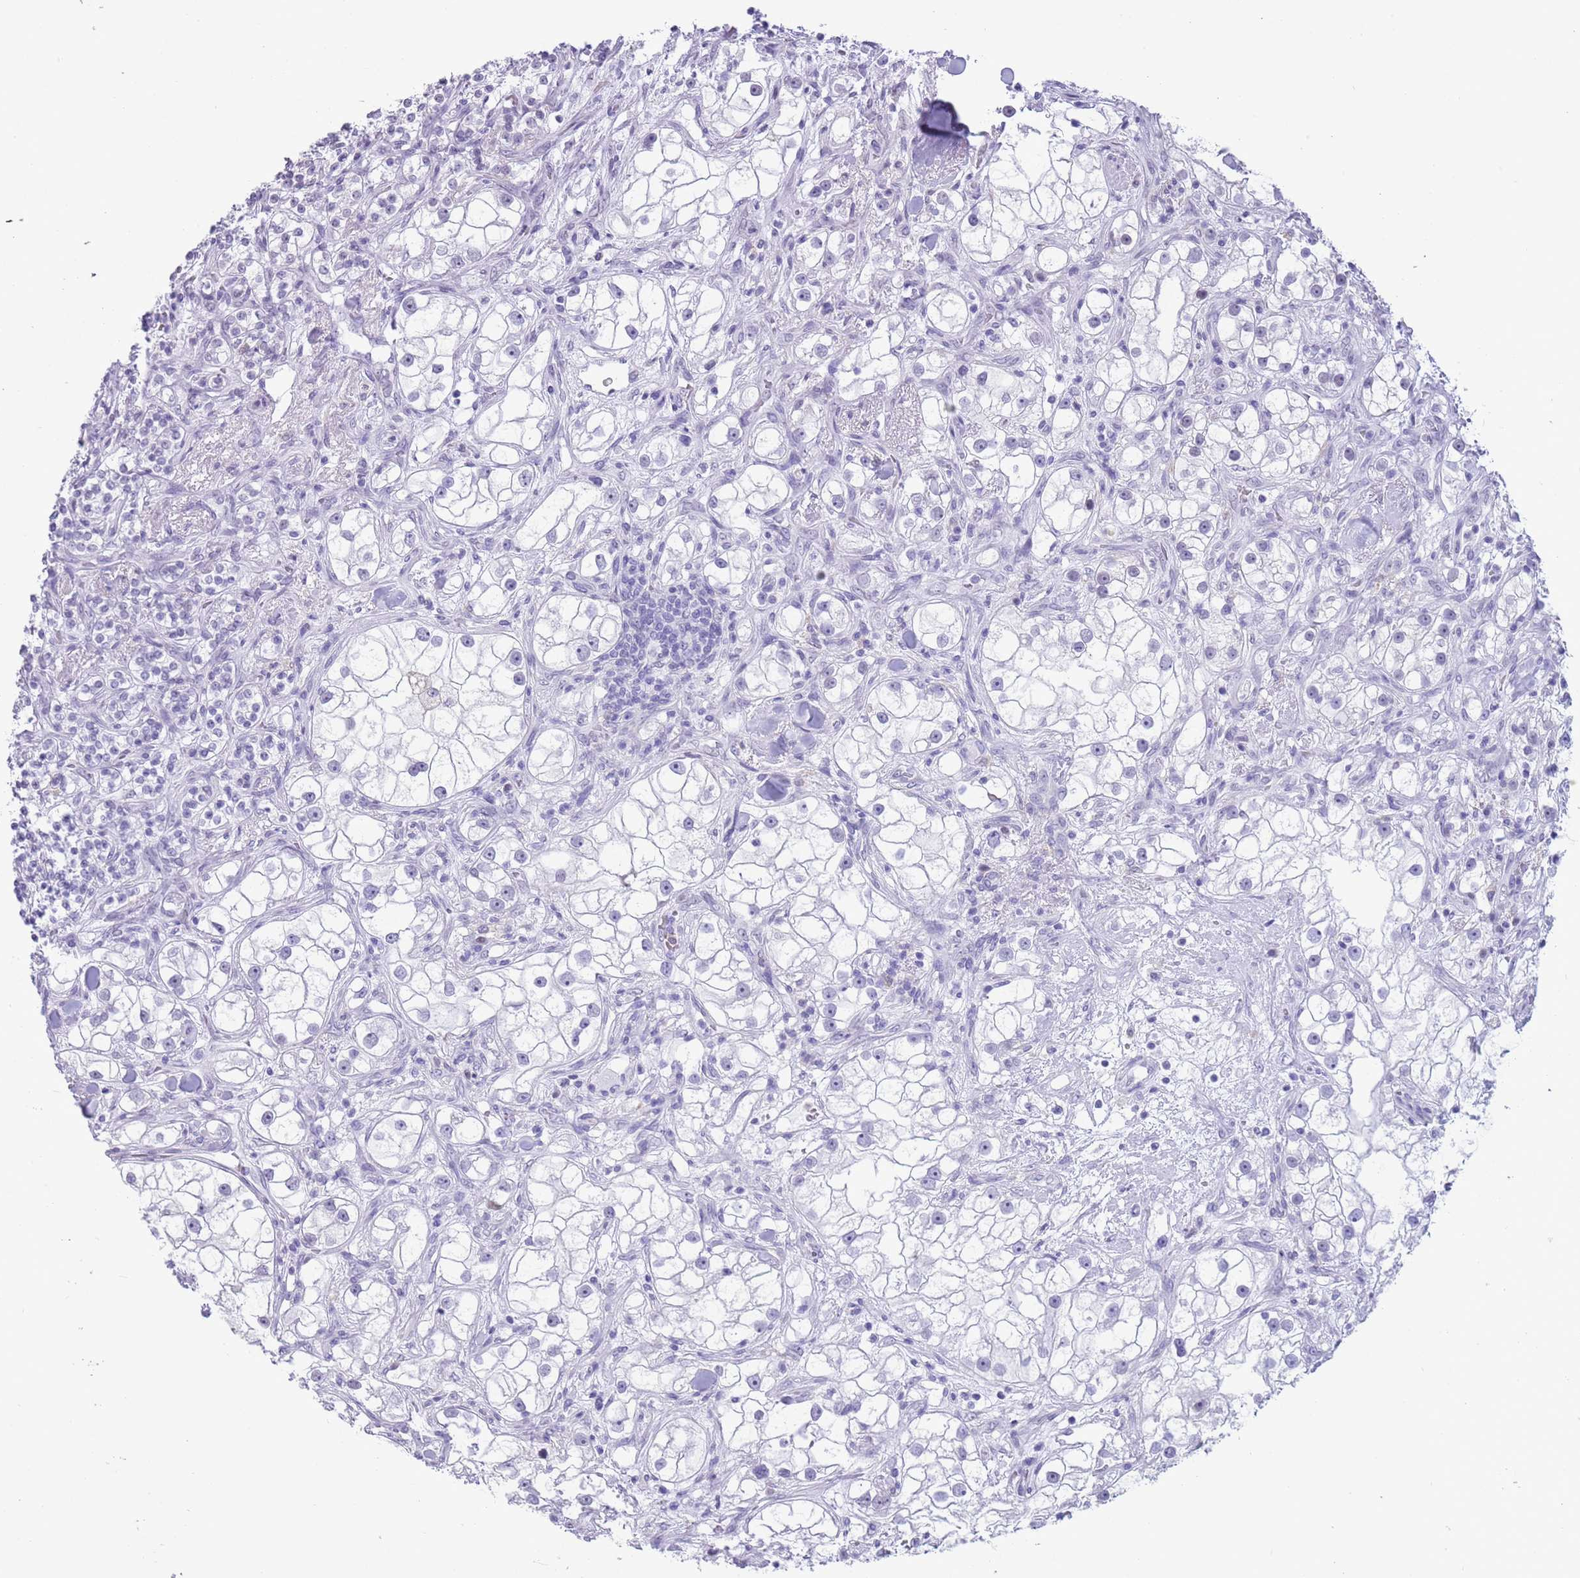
{"staining": {"intensity": "negative", "quantity": "none", "location": "none"}, "tissue": "renal cancer", "cell_type": "Tumor cells", "image_type": "cancer", "snomed": [{"axis": "morphology", "description": "Adenocarcinoma, NOS"}, {"axis": "topography", "description": "Kidney"}], "caption": "High magnification brightfield microscopy of renal cancer stained with DAB (brown) and counterstained with hematoxylin (blue): tumor cells show no significant staining. The staining was performed using DAB to visualize the protein expression in brown, while the nuclei were stained in blue with hematoxylin (Magnification: 20x).", "gene": "PPP1R17", "patient": {"sex": "male", "age": 77}}